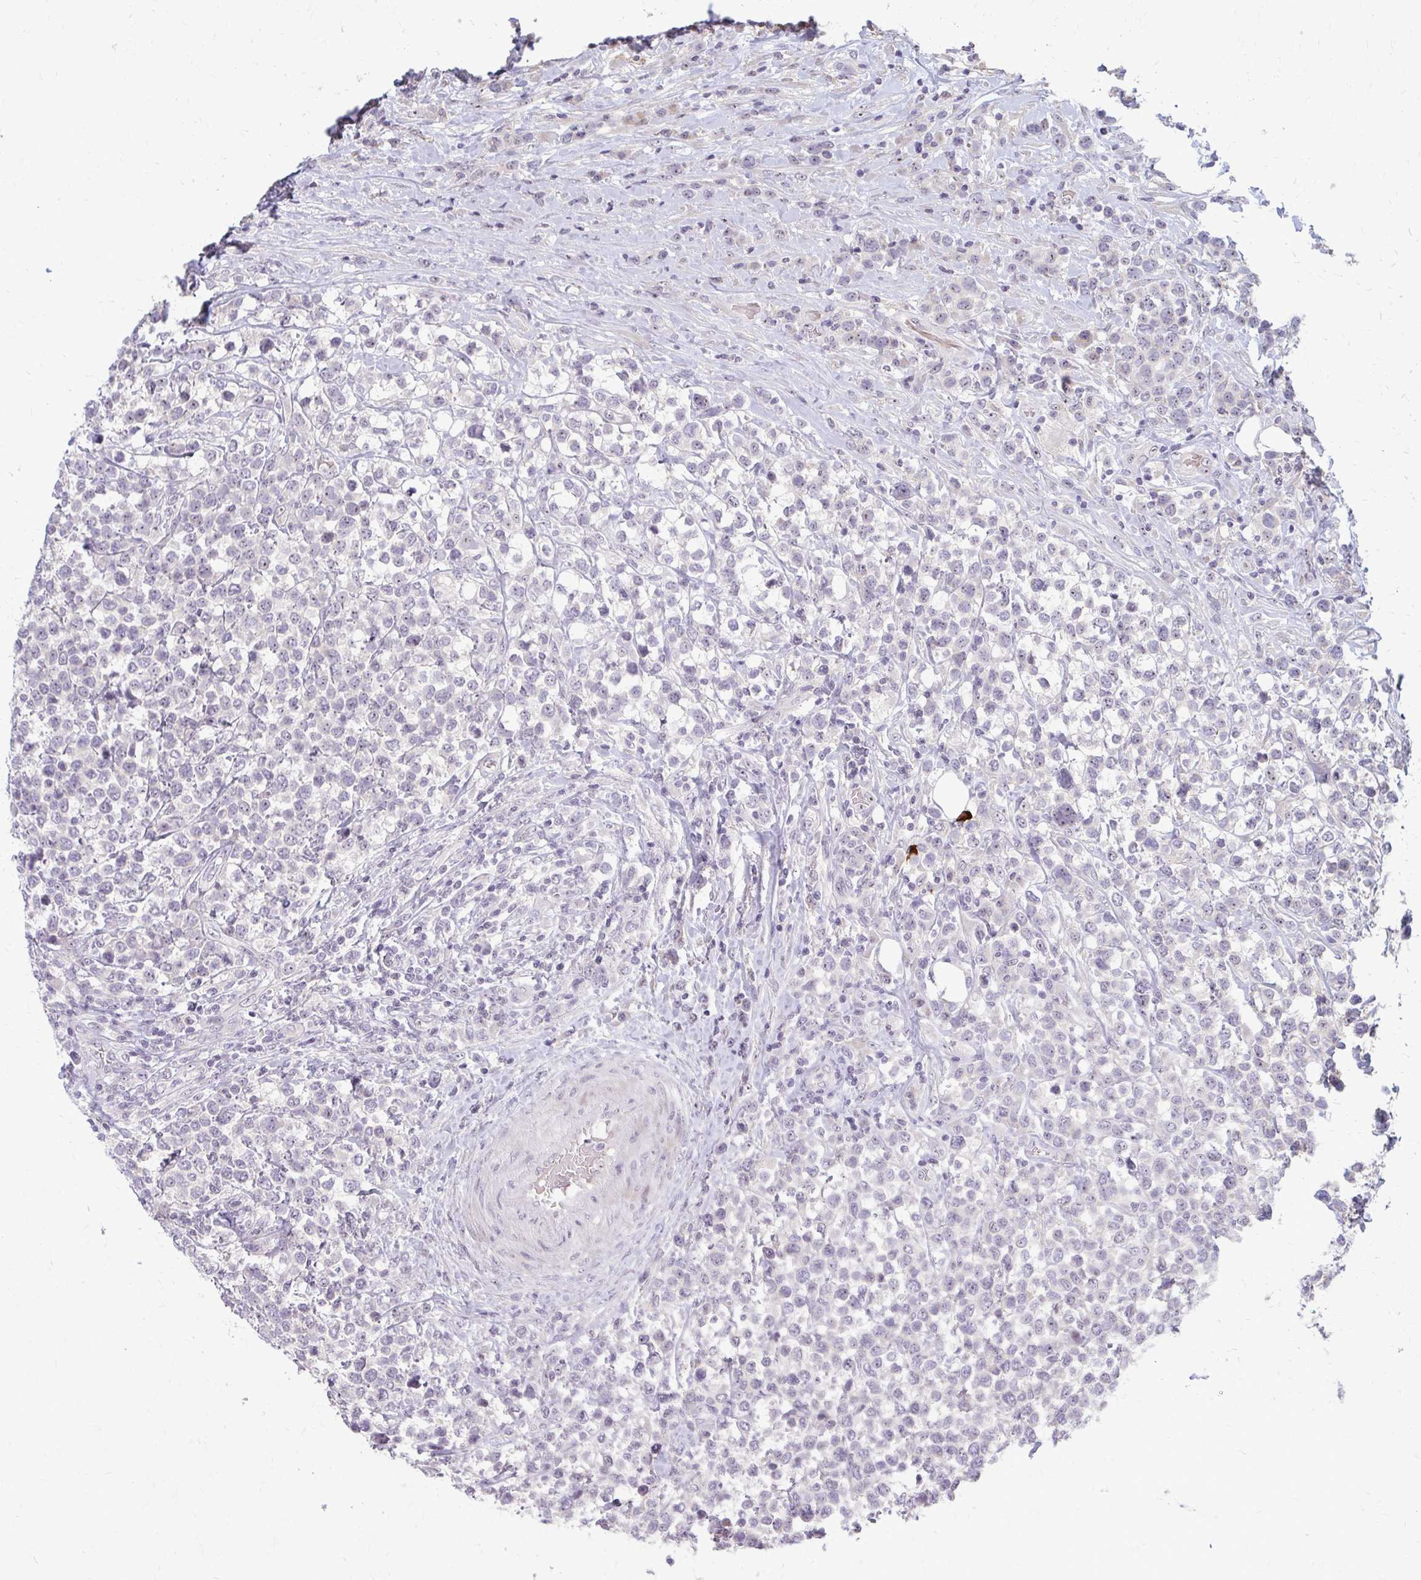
{"staining": {"intensity": "negative", "quantity": "none", "location": "none"}, "tissue": "lymphoma", "cell_type": "Tumor cells", "image_type": "cancer", "snomed": [{"axis": "morphology", "description": "Malignant lymphoma, non-Hodgkin's type, High grade"}, {"axis": "topography", "description": "Soft tissue"}], "caption": "High power microscopy image of an immunohistochemistry (IHC) photomicrograph of lymphoma, revealing no significant expression in tumor cells. (Stains: DAB (3,3'-diaminobenzidine) IHC with hematoxylin counter stain, Microscopy: brightfield microscopy at high magnification).", "gene": "NUDT16", "patient": {"sex": "female", "age": 56}}